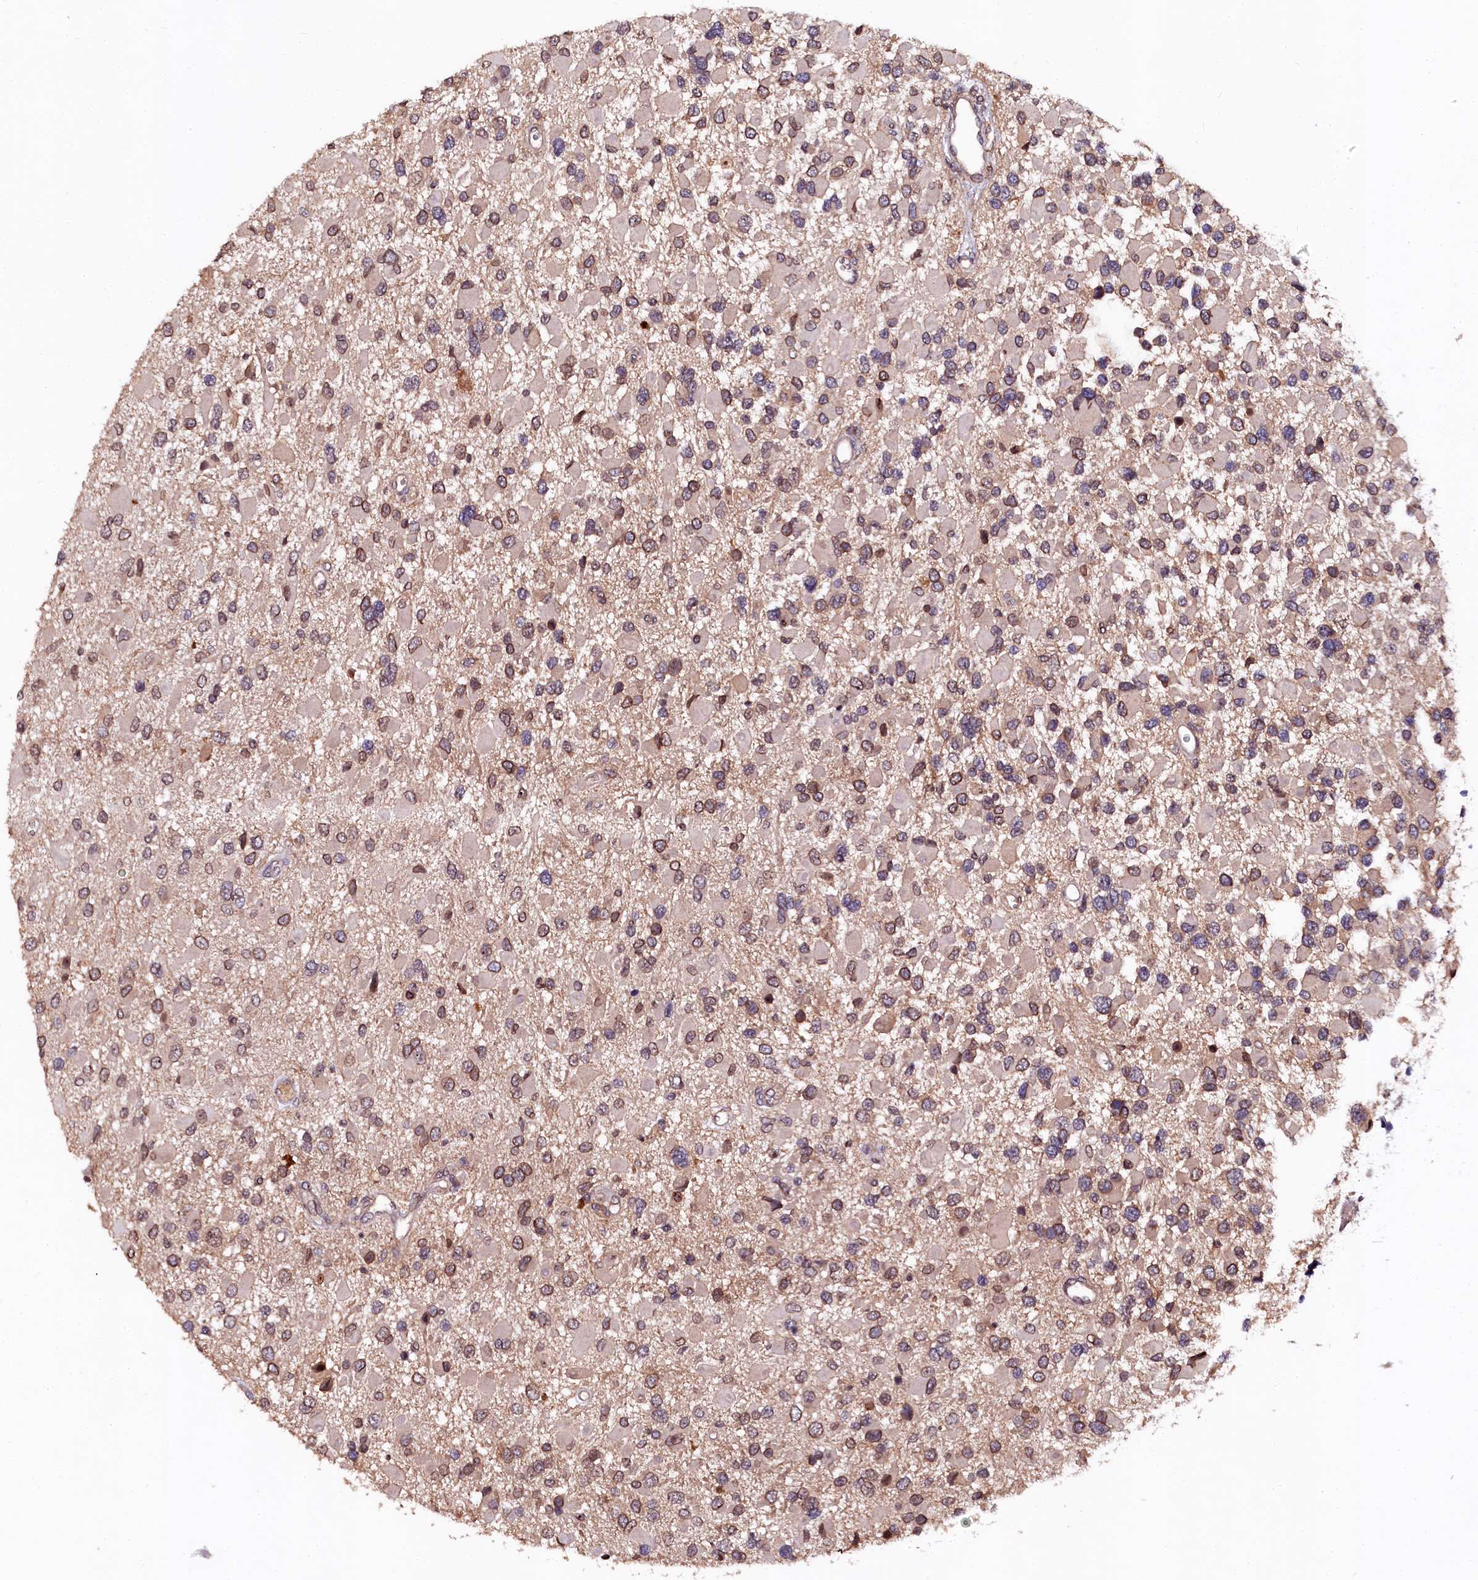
{"staining": {"intensity": "moderate", "quantity": "25%-75%", "location": "cytoplasmic/membranous"}, "tissue": "glioma", "cell_type": "Tumor cells", "image_type": "cancer", "snomed": [{"axis": "morphology", "description": "Glioma, malignant, High grade"}, {"axis": "topography", "description": "Brain"}], "caption": "Immunohistochemical staining of human high-grade glioma (malignant) shows medium levels of moderate cytoplasmic/membranous staining in approximately 25%-75% of tumor cells.", "gene": "N4BP1", "patient": {"sex": "male", "age": 53}}